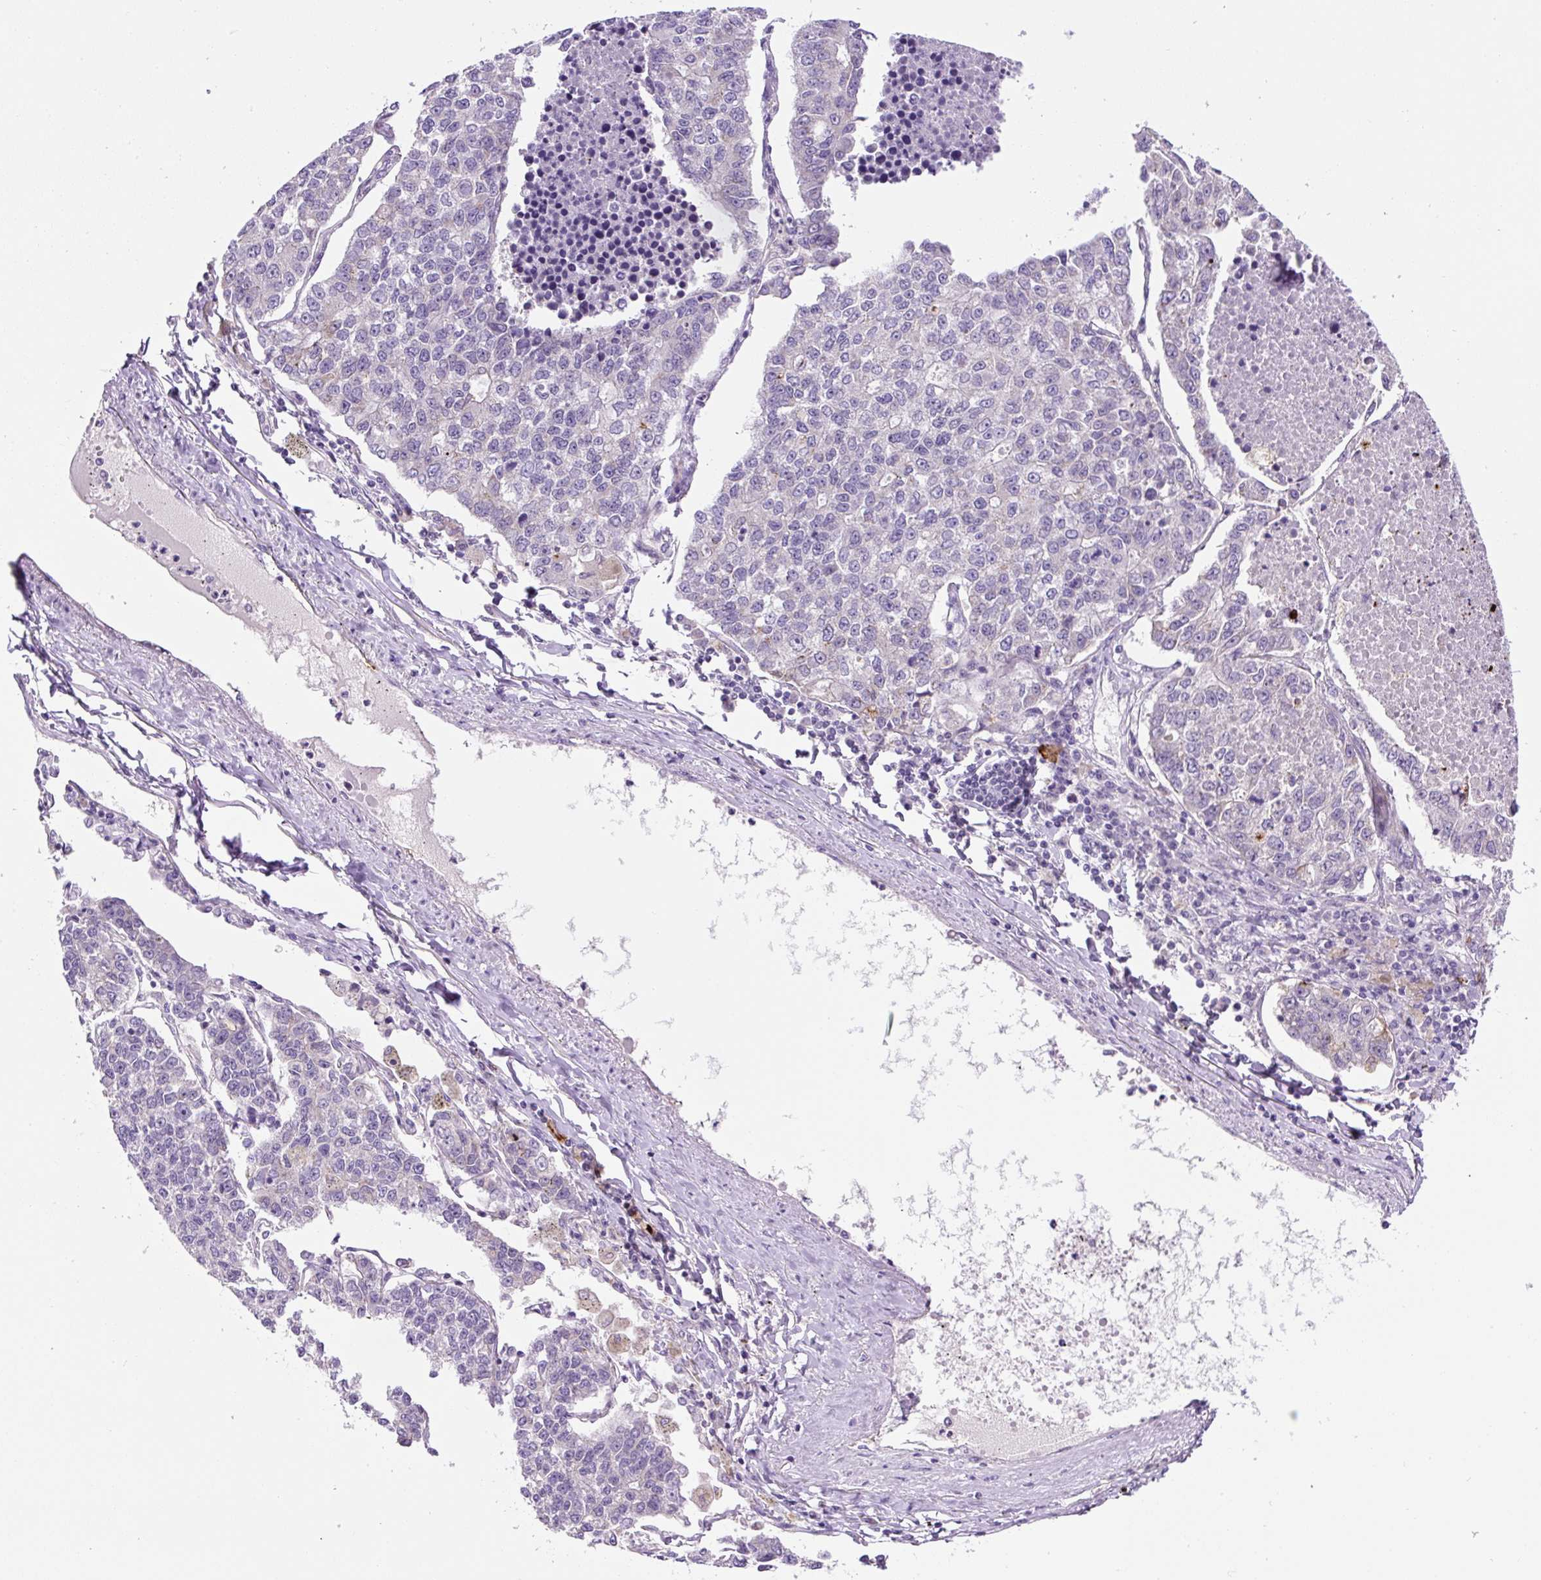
{"staining": {"intensity": "negative", "quantity": "none", "location": "none"}, "tissue": "lung cancer", "cell_type": "Tumor cells", "image_type": "cancer", "snomed": [{"axis": "morphology", "description": "Adenocarcinoma, NOS"}, {"axis": "topography", "description": "Lung"}], "caption": "Image shows no protein staining in tumor cells of lung adenocarcinoma tissue.", "gene": "OGDHL", "patient": {"sex": "male", "age": 49}}